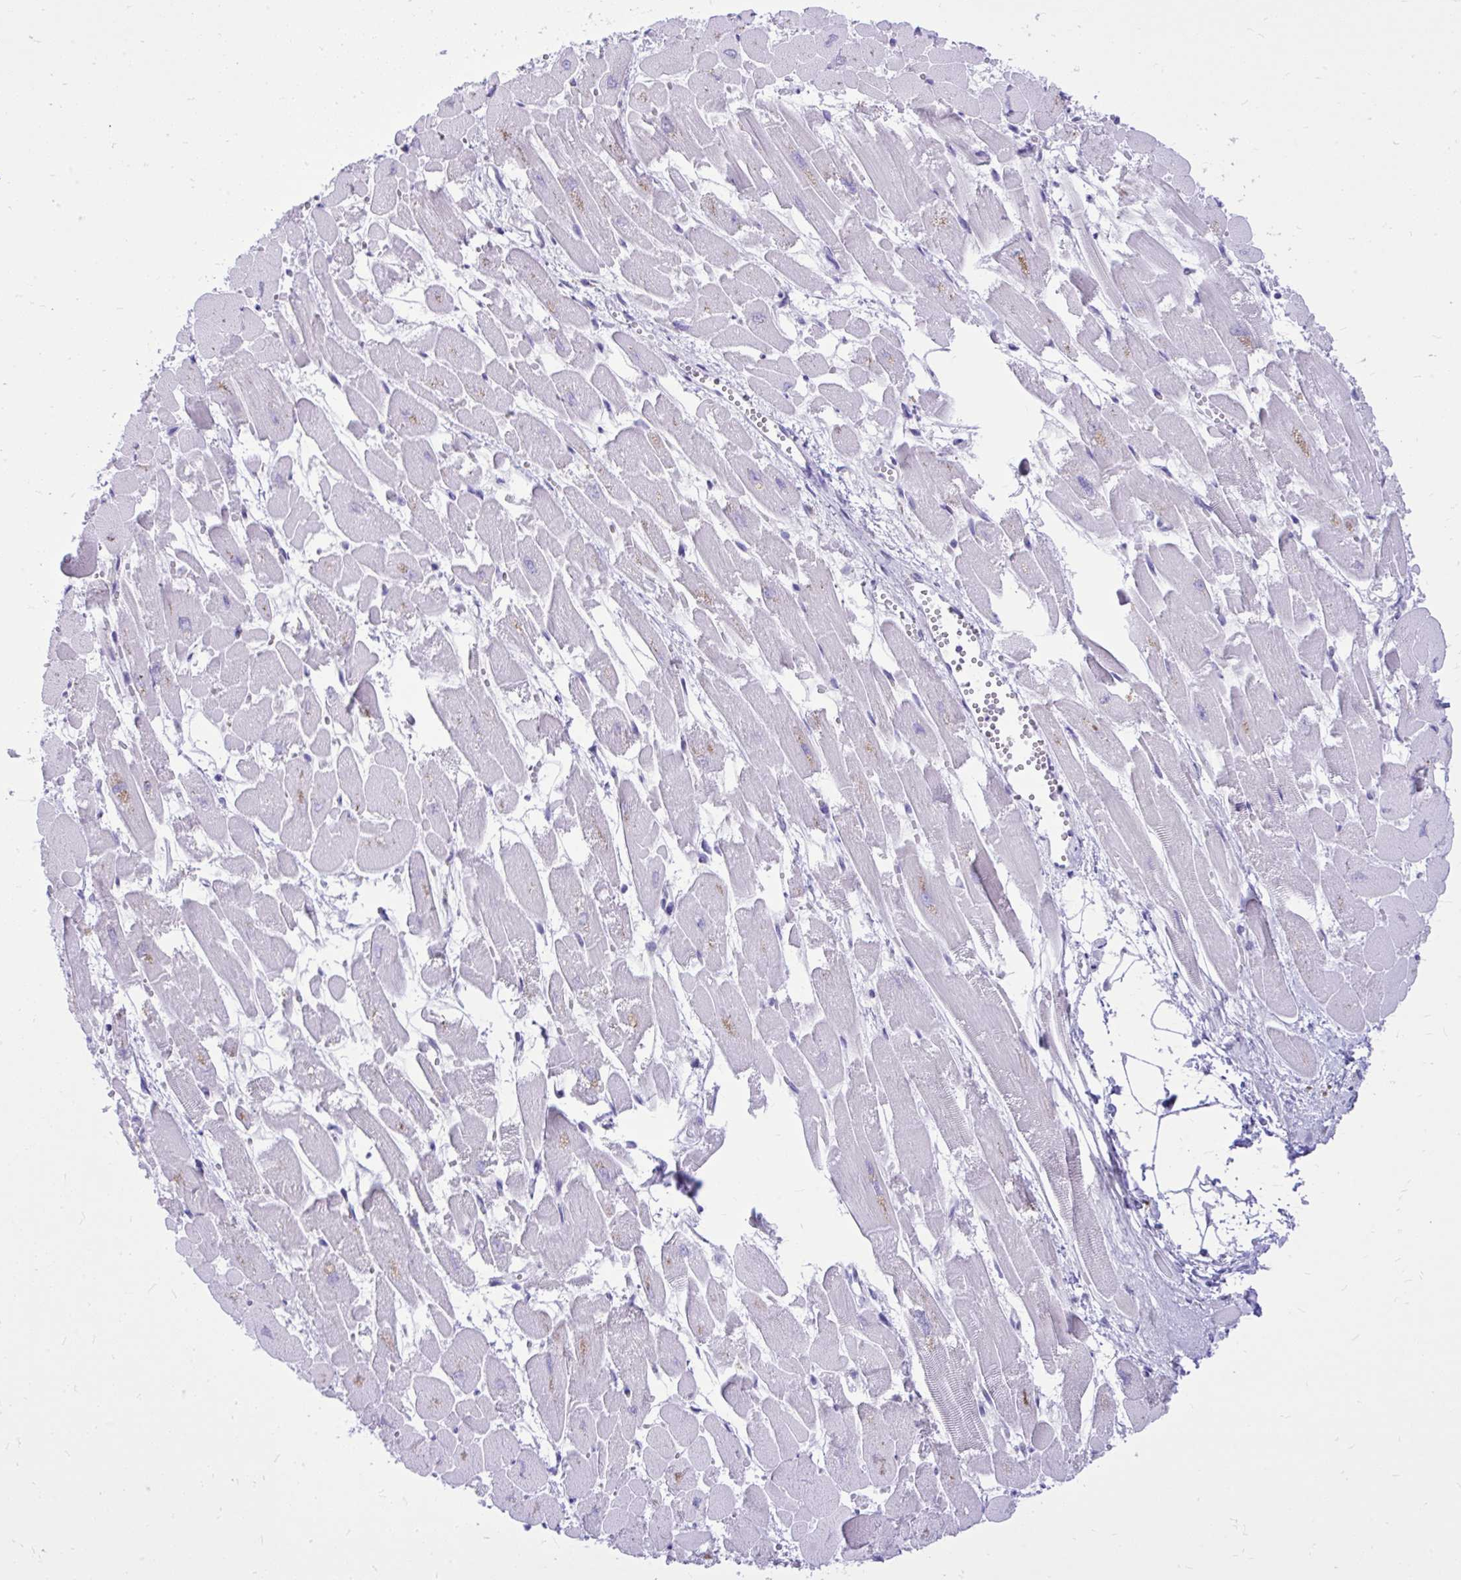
{"staining": {"intensity": "negative", "quantity": "none", "location": "none"}, "tissue": "heart muscle", "cell_type": "Cardiomyocytes", "image_type": "normal", "snomed": [{"axis": "morphology", "description": "Normal tissue, NOS"}, {"axis": "topography", "description": "Heart"}], "caption": "Immunohistochemical staining of unremarkable human heart muscle reveals no significant staining in cardiomyocytes.", "gene": "NNMT", "patient": {"sex": "female", "age": 52}}